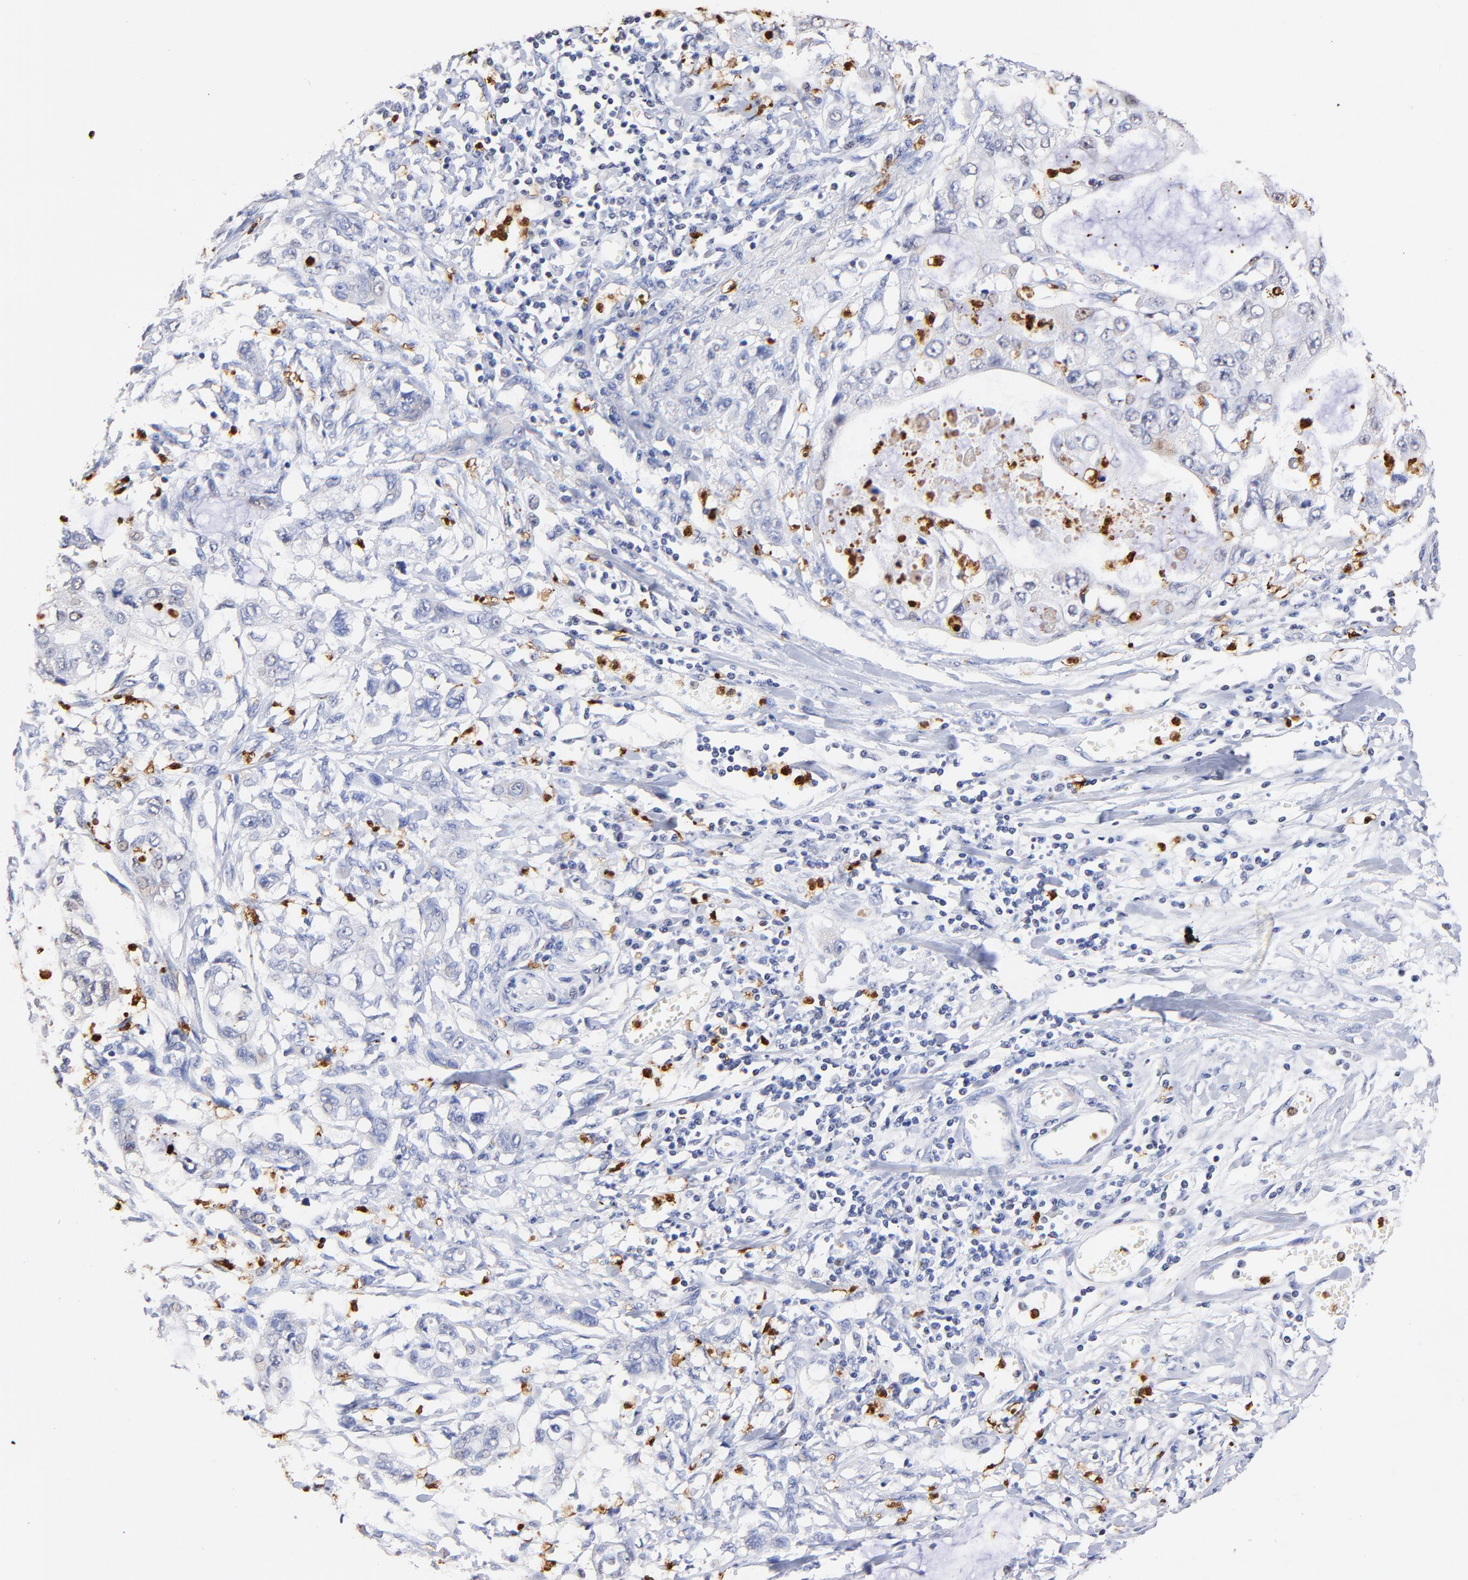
{"staining": {"intensity": "negative", "quantity": "none", "location": "none"}, "tissue": "stomach cancer", "cell_type": "Tumor cells", "image_type": "cancer", "snomed": [{"axis": "morphology", "description": "Adenocarcinoma, NOS"}, {"axis": "topography", "description": "Stomach, upper"}], "caption": "The micrograph displays no staining of tumor cells in stomach adenocarcinoma. Nuclei are stained in blue.", "gene": "BBOF1", "patient": {"sex": "female", "age": 52}}